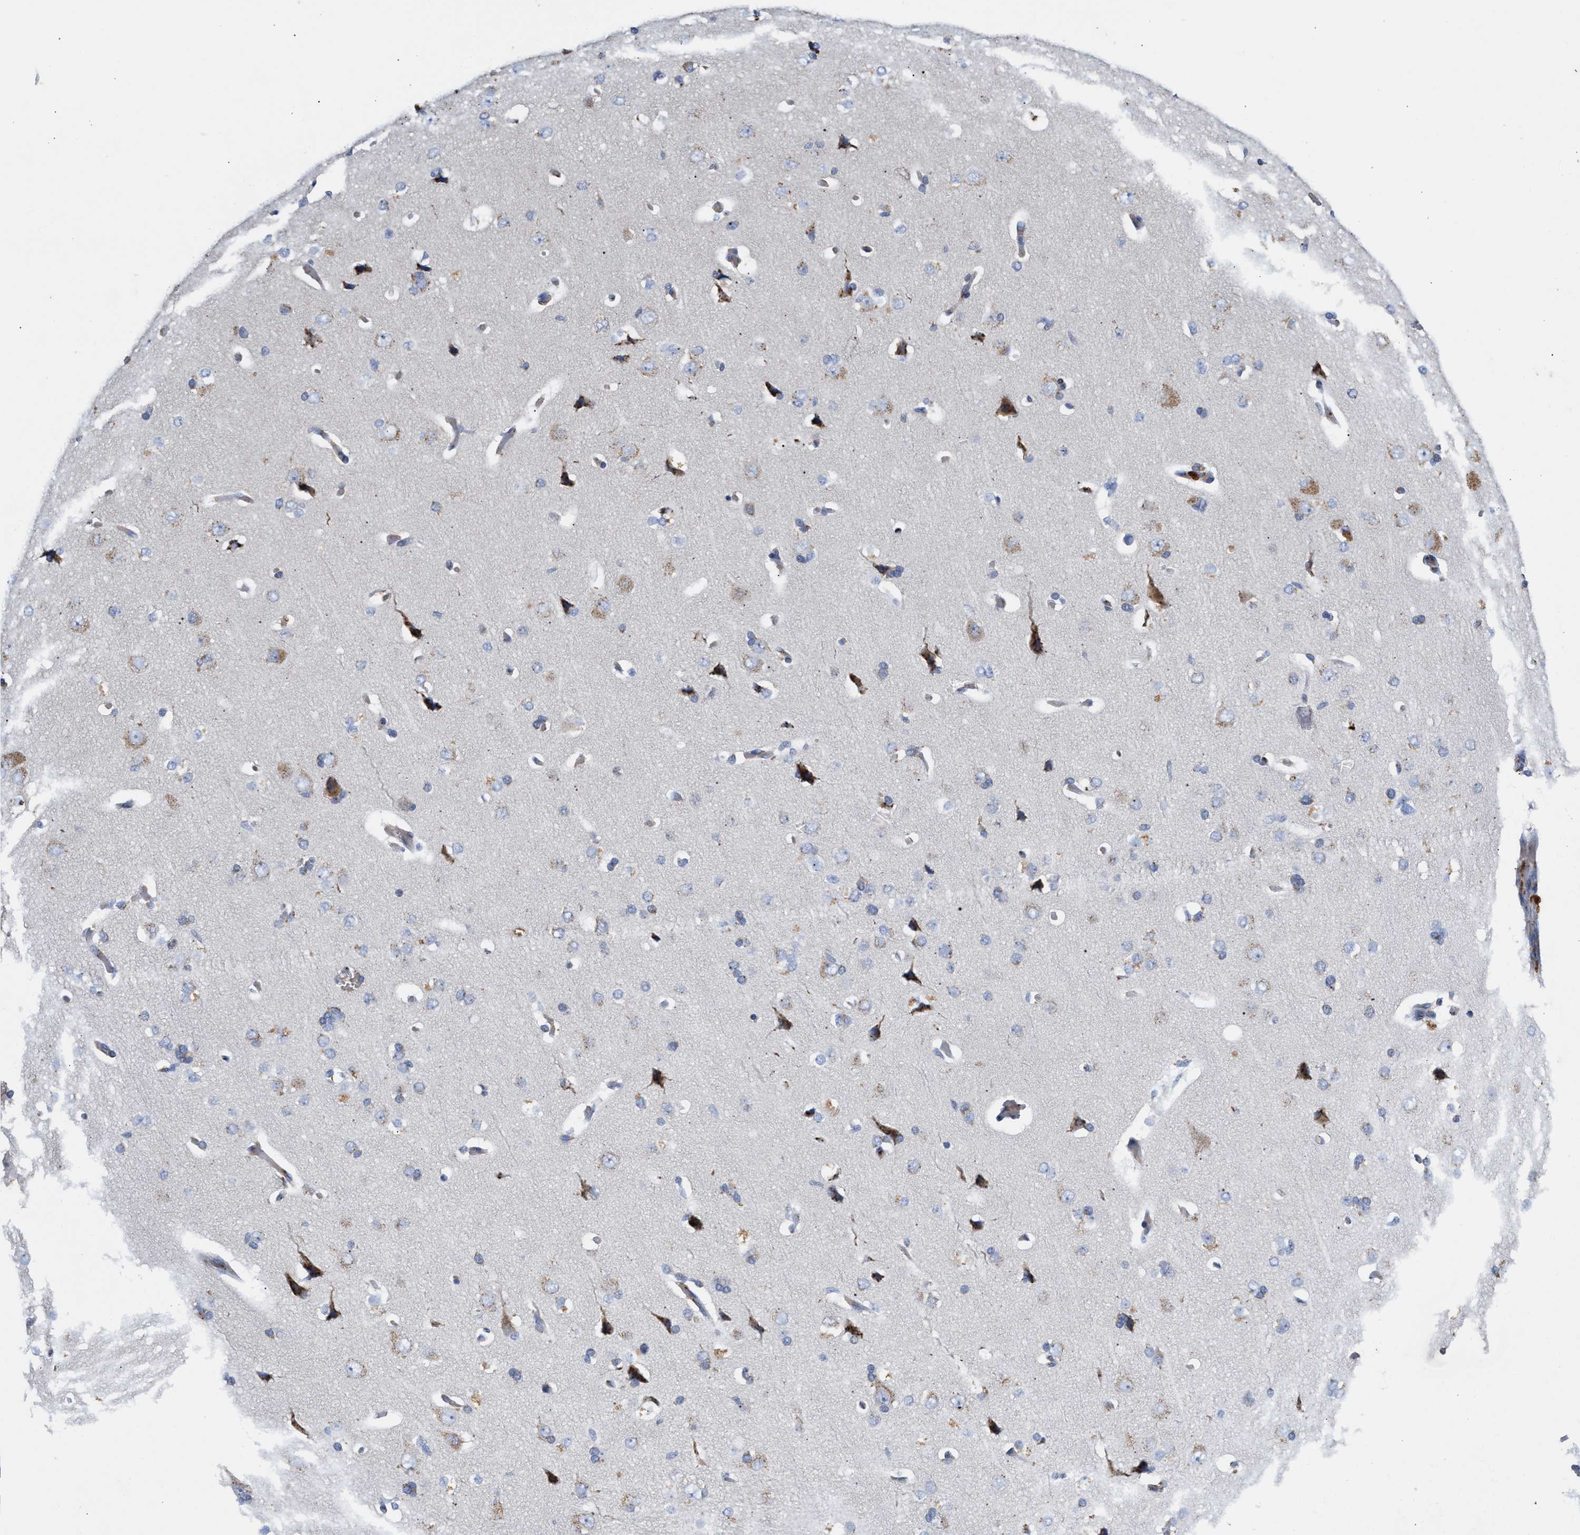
{"staining": {"intensity": "negative", "quantity": "none", "location": "none"}, "tissue": "cerebral cortex", "cell_type": "Endothelial cells", "image_type": "normal", "snomed": [{"axis": "morphology", "description": "Normal tissue, NOS"}, {"axis": "topography", "description": "Cerebral cortex"}], "caption": "Immunohistochemical staining of normal human cerebral cortex shows no significant positivity in endothelial cells. The staining was performed using DAB to visualize the protein expression in brown, while the nuclei were stained in blue with hematoxylin (Magnification: 20x).", "gene": "CCL2", "patient": {"sex": "male", "age": 62}}